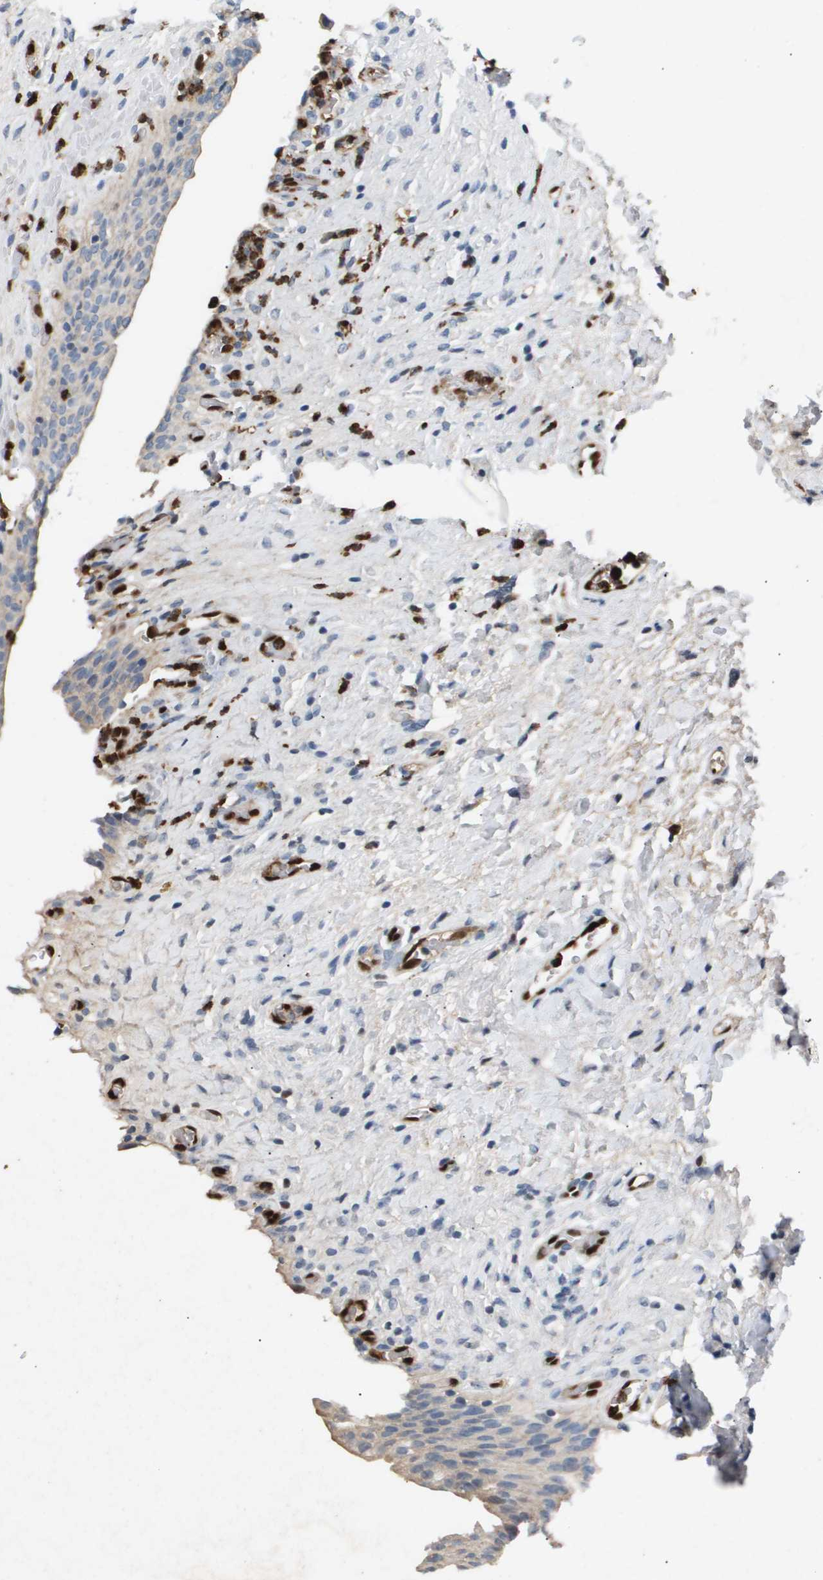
{"staining": {"intensity": "weak", "quantity": "<25%", "location": "cytoplasmic/membranous"}, "tissue": "urinary bladder", "cell_type": "Urothelial cells", "image_type": "normal", "snomed": [{"axis": "morphology", "description": "Urothelial carcinoma, High grade"}, {"axis": "topography", "description": "Urinary bladder"}], "caption": "This photomicrograph is of normal urinary bladder stained with IHC to label a protein in brown with the nuclei are counter-stained blue. There is no staining in urothelial cells. (Immunohistochemistry, brightfield microscopy, high magnification).", "gene": "ERG", "patient": {"sex": "male", "age": 46}}